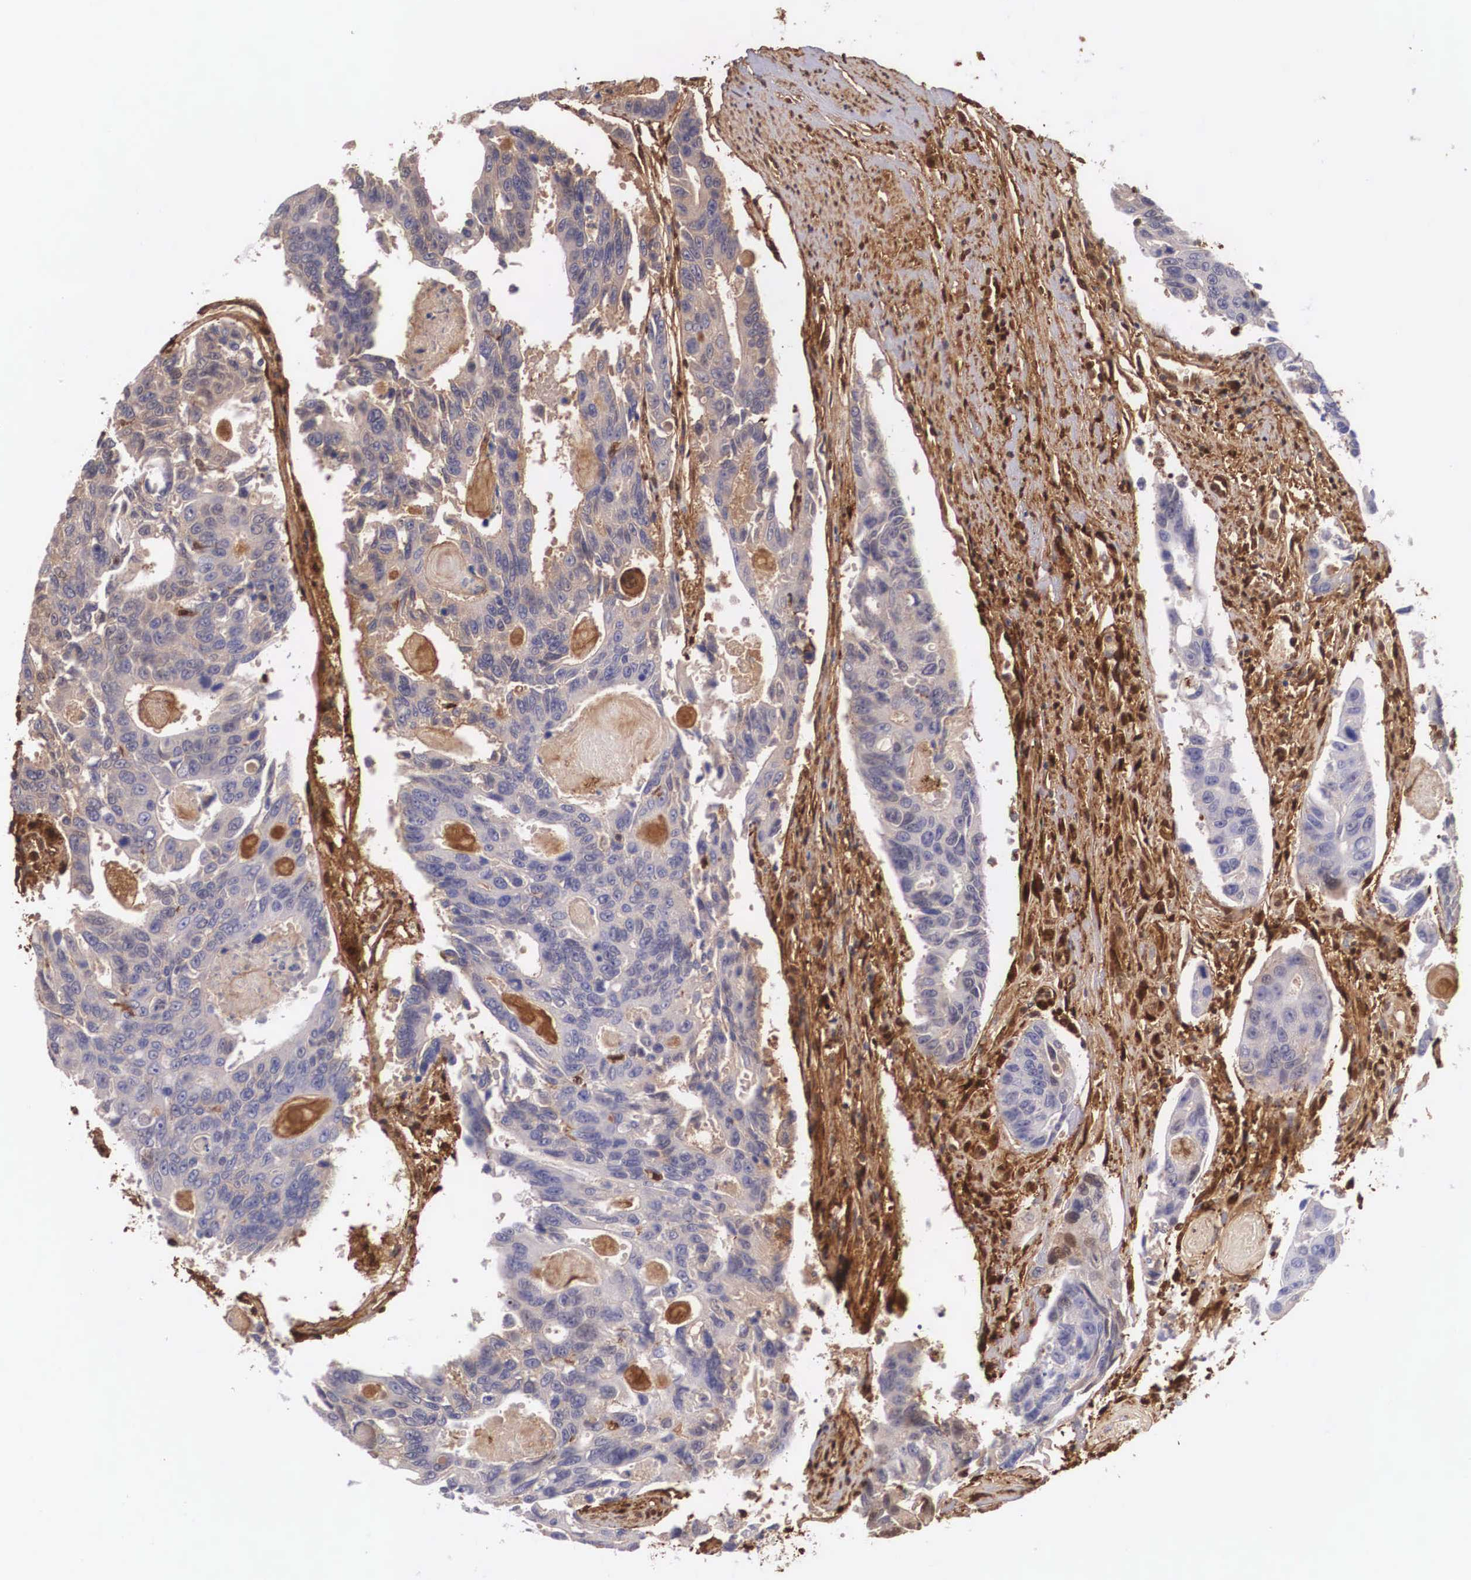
{"staining": {"intensity": "negative", "quantity": "none", "location": "none"}, "tissue": "colorectal cancer", "cell_type": "Tumor cells", "image_type": "cancer", "snomed": [{"axis": "morphology", "description": "Adenocarcinoma, NOS"}, {"axis": "topography", "description": "Colon"}], "caption": "There is no significant staining in tumor cells of colorectal cancer (adenocarcinoma).", "gene": "LGALS1", "patient": {"sex": "female", "age": 86}}